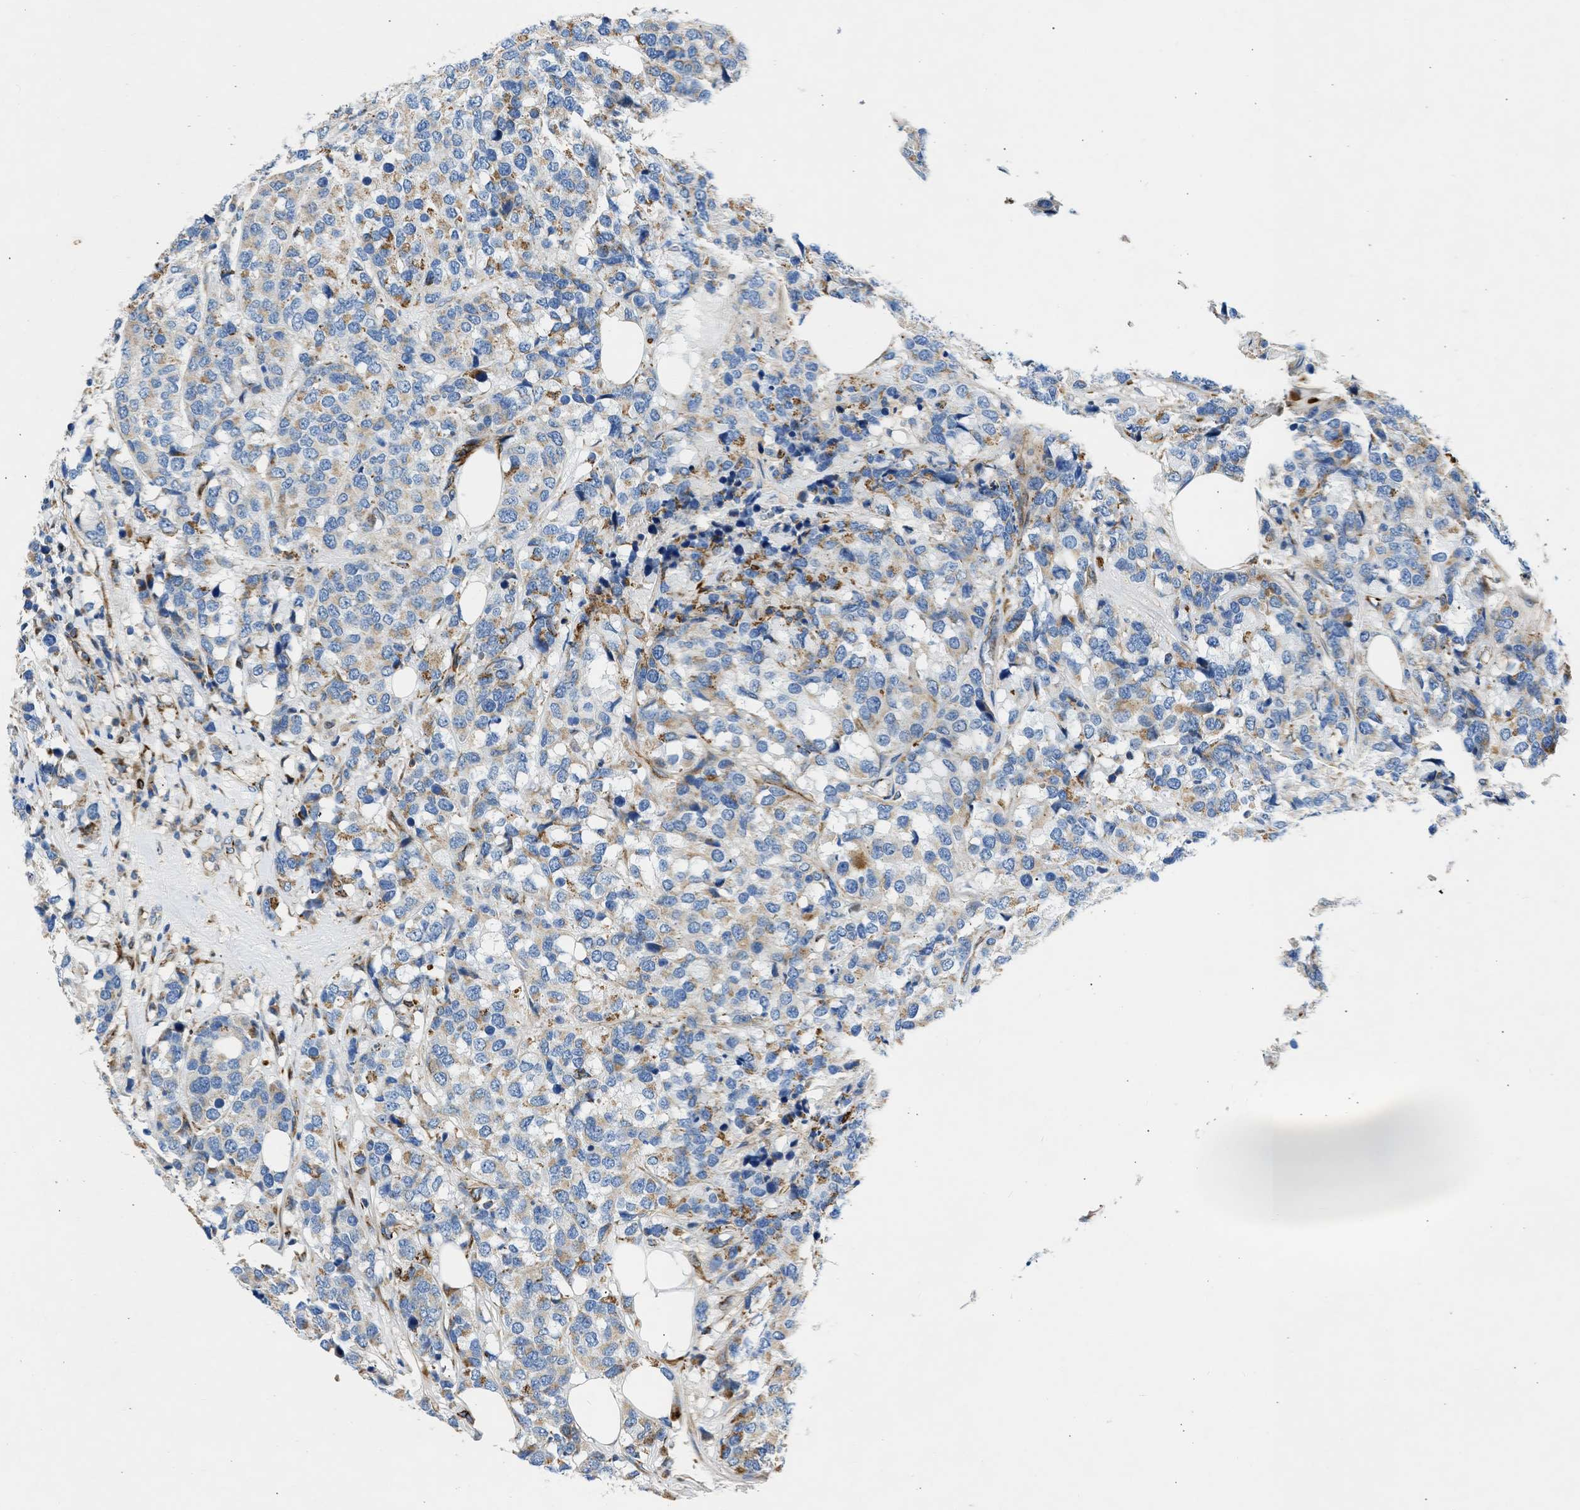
{"staining": {"intensity": "moderate", "quantity": ">75%", "location": "cytoplasmic/membranous"}, "tissue": "breast cancer", "cell_type": "Tumor cells", "image_type": "cancer", "snomed": [{"axis": "morphology", "description": "Lobular carcinoma"}, {"axis": "topography", "description": "Breast"}], "caption": "Moderate cytoplasmic/membranous expression is present in approximately >75% of tumor cells in breast cancer (lobular carcinoma). (Stains: DAB (3,3'-diaminobenzidine) in brown, nuclei in blue, Microscopy: brightfield microscopy at high magnification).", "gene": "ULK4", "patient": {"sex": "female", "age": 59}}